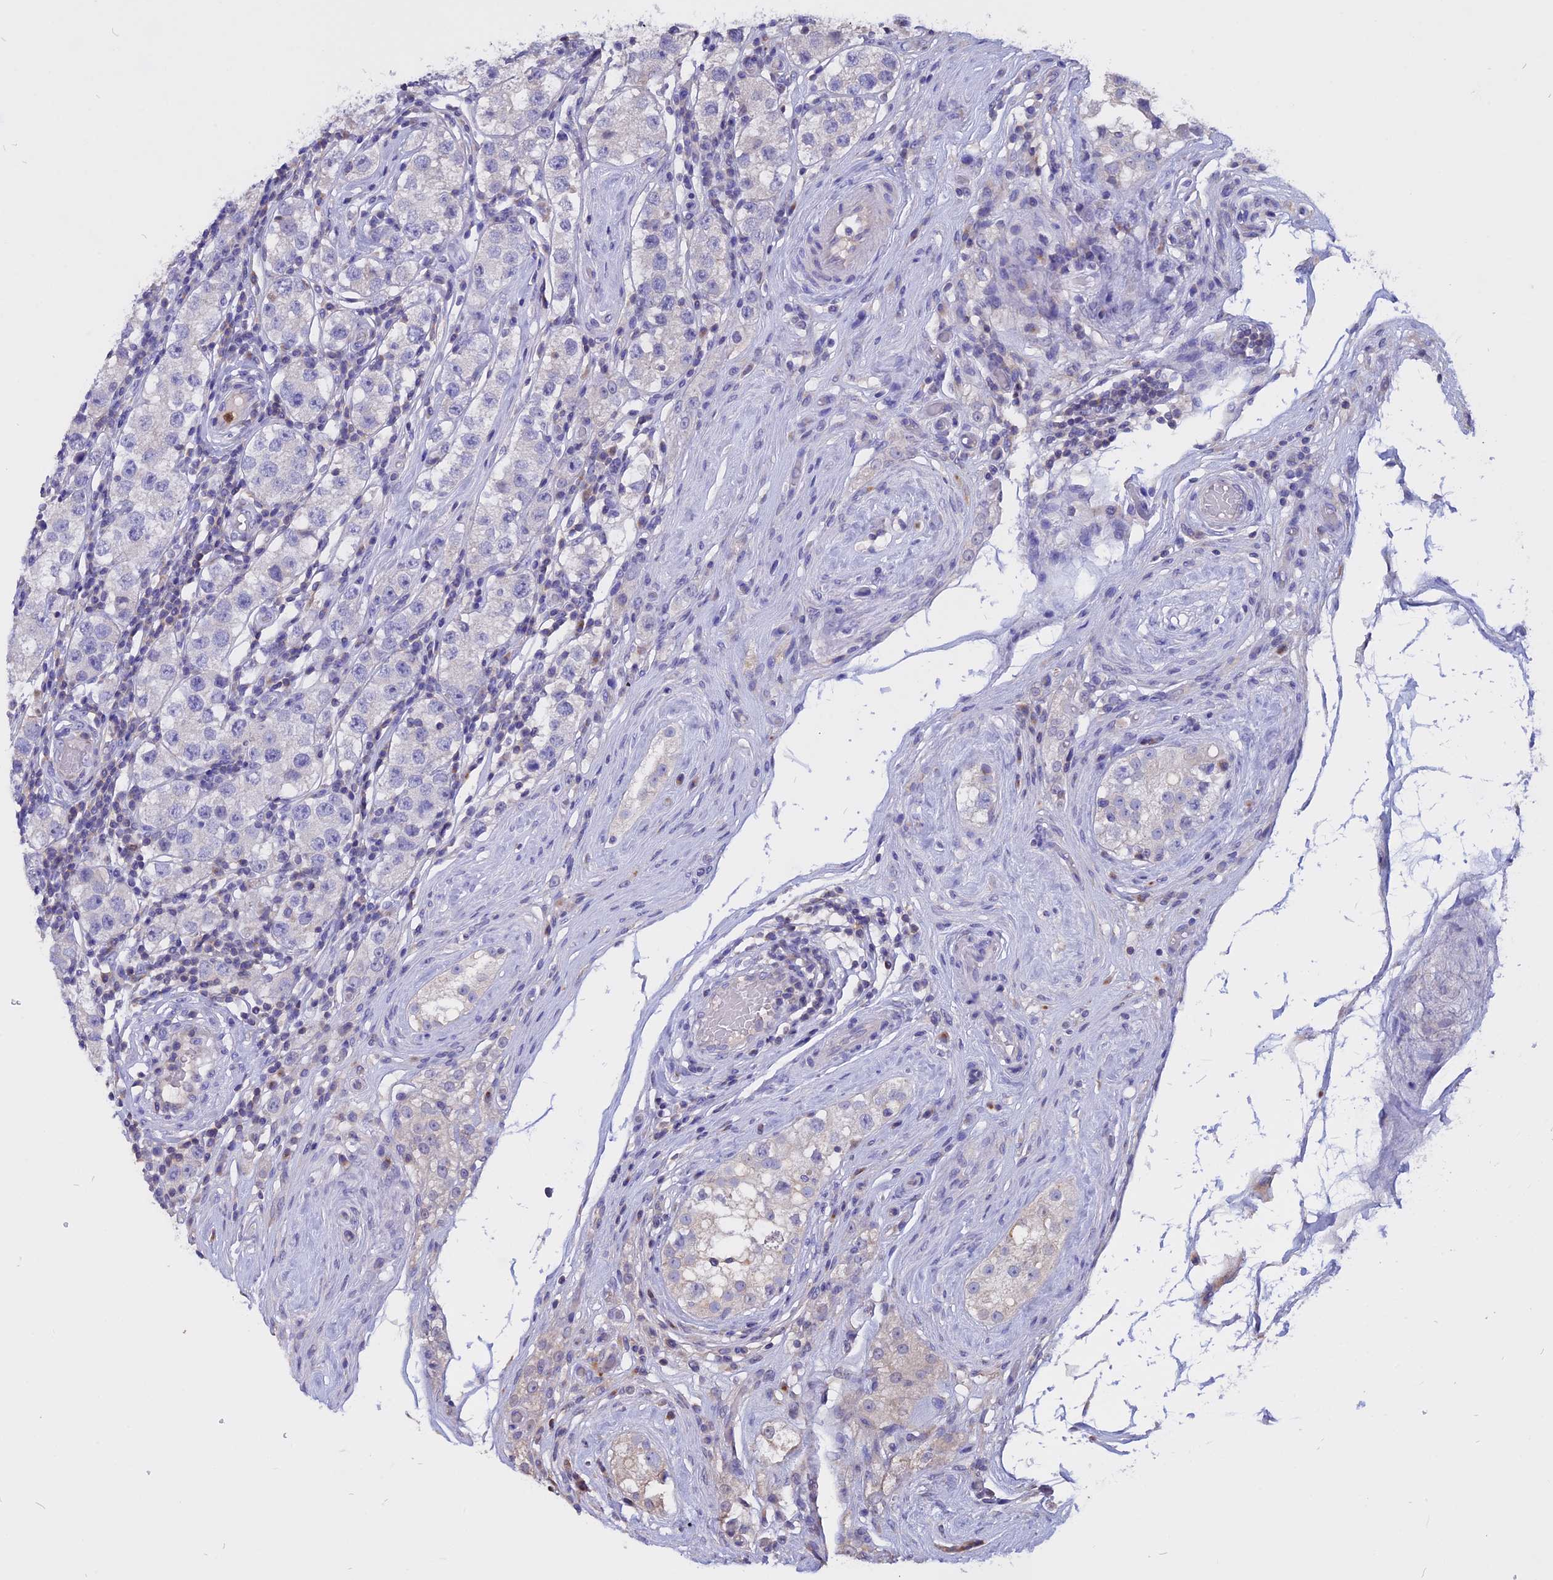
{"staining": {"intensity": "negative", "quantity": "none", "location": "none"}, "tissue": "testis cancer", "cell_type": "Tumor cells", "image_type": "cancer", "snomed": [{"axis": "morphology", "description": "Seminoma, NOS"}, {"axis": "topography", "description": "Testis"}], "caption": "Tumor cells show no significant protein staining in seminoma (testis).", "gene": "CARMIL2", "patient": {"sex": "male", "age": 34}}